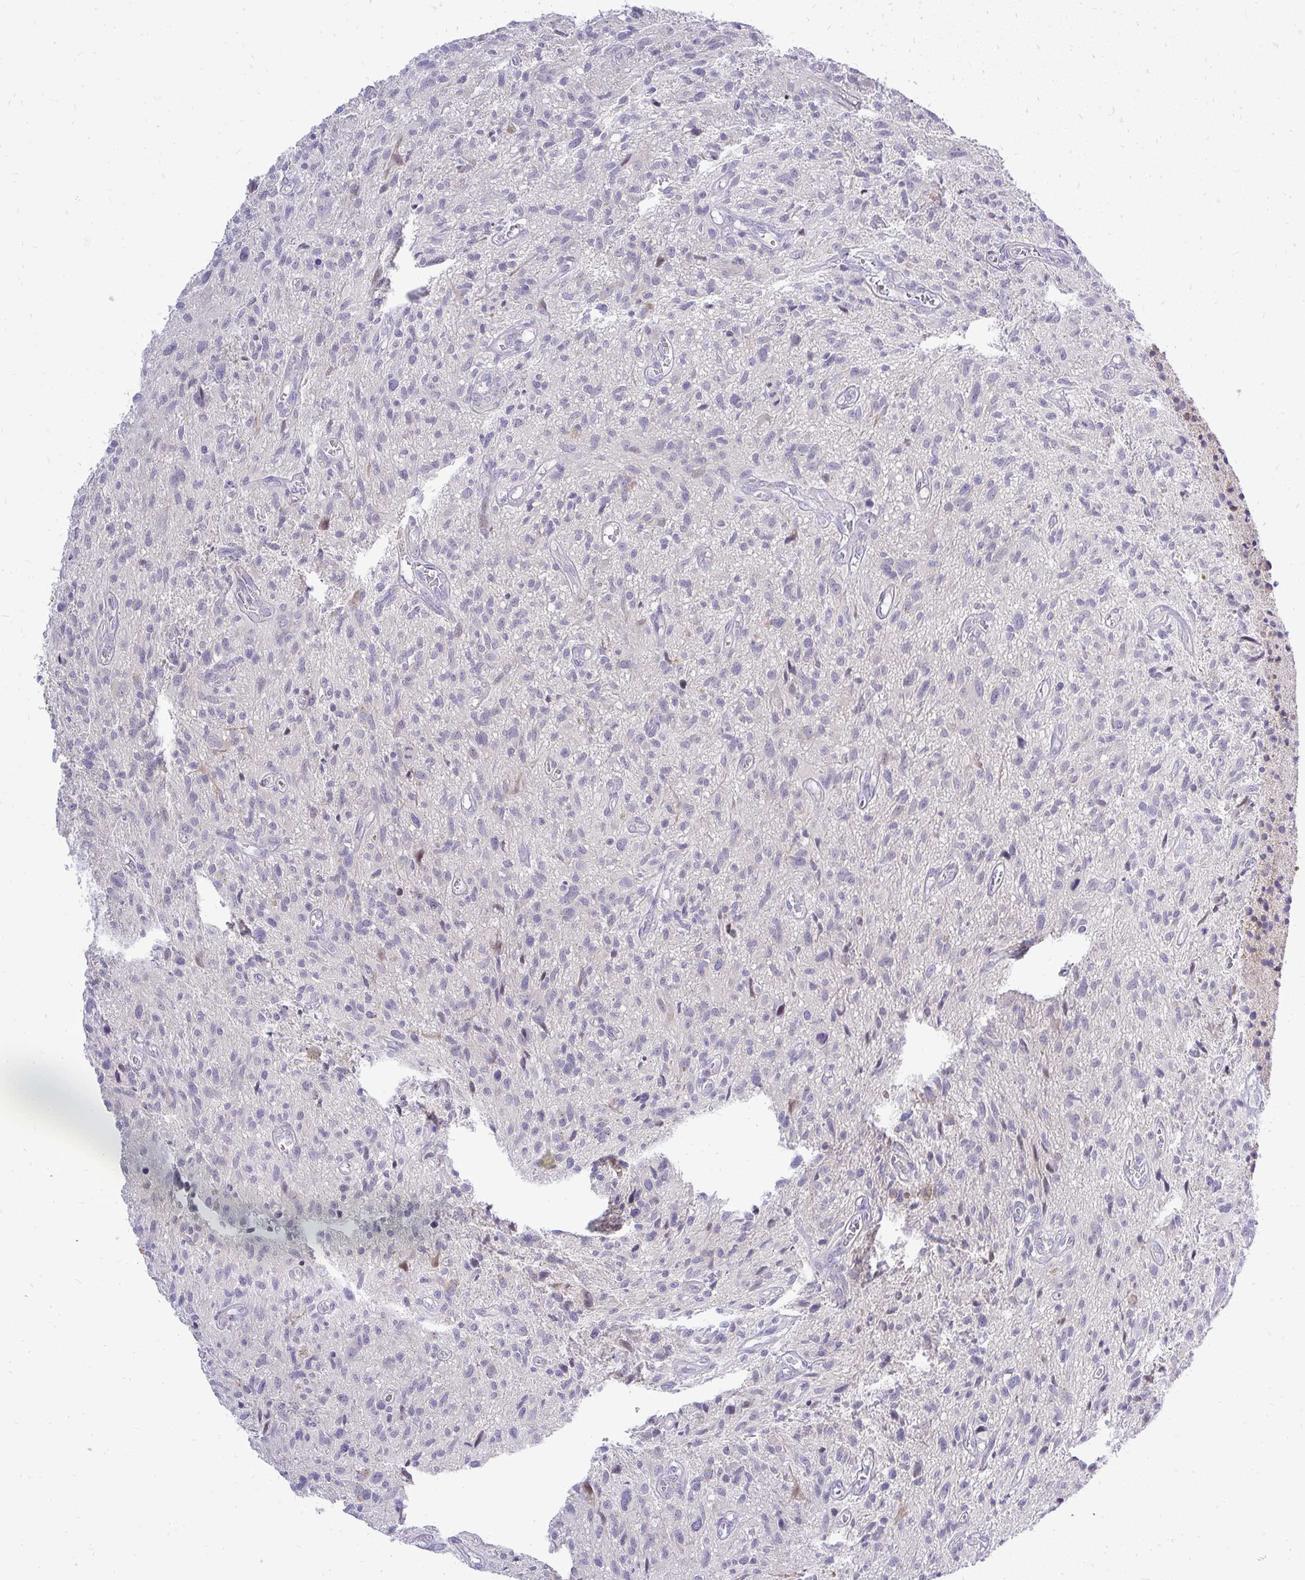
{"staining": {"intensity": "negative", "quantity": "none", "location": "none"}, "tissue": "glioma", "cell_type": "Tumor cells", "image_type": "cancer", "snomed": [{"axis": "morphology", "description": "Glioma, malignant, High grade"}, {"axis": "topography", "description": "Brain"}], "caption": "The histopathology image displays no staining of tumor cells in glioma.", "gene": "OR8D1", "patient": {"sex": "male", "age": 75}}